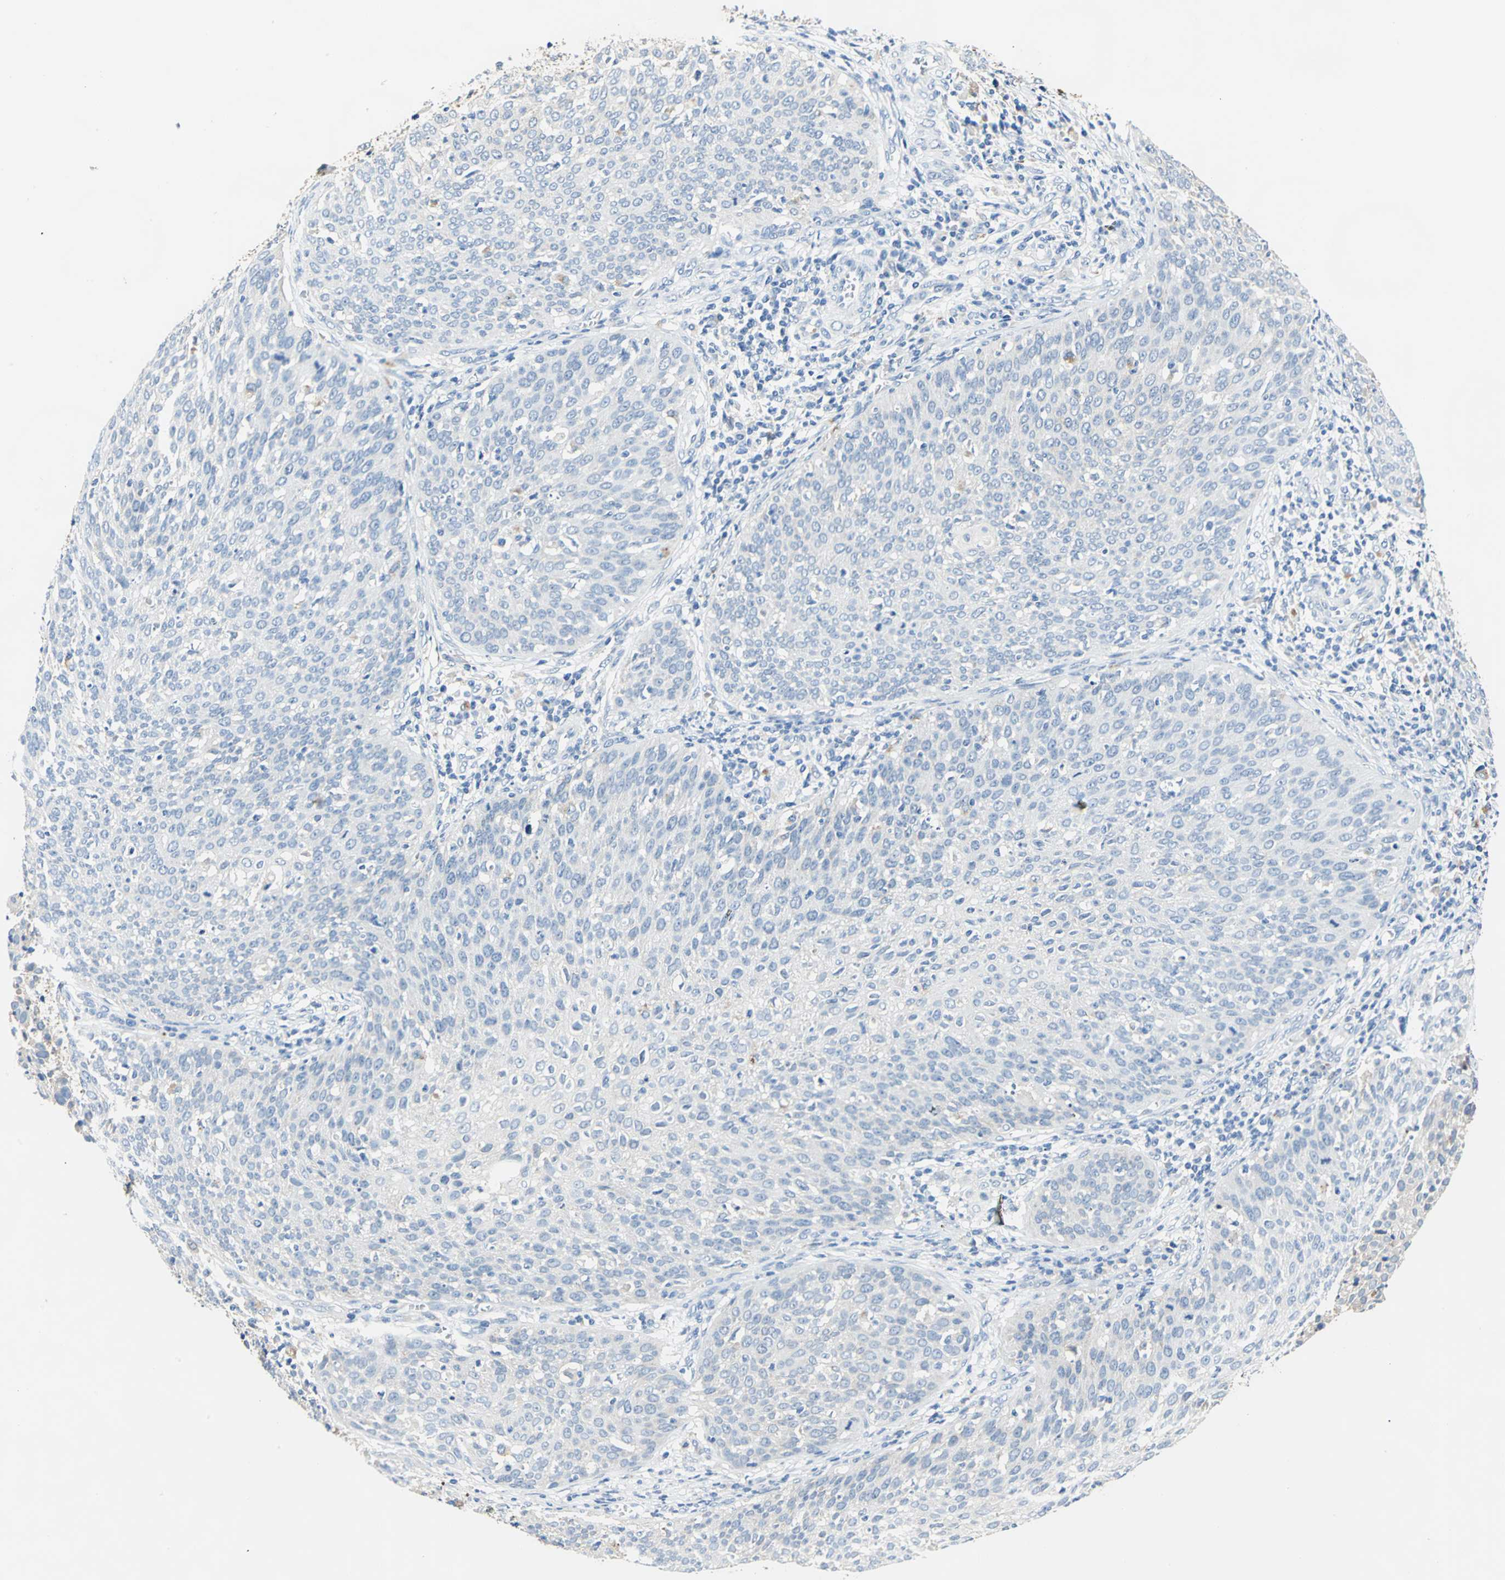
{"staining": {"intensity": "weak", "quantity": "25%-75%", "location": "cytoplasmic/membranous"}, "tissue": "cervical cancer", "cell_type": "Tumor cells", "image_type": "cancer", "snomed": [{"axis": "morphology", "description": "Squamous cell carcinoma, NOS"}, {"axis": "topography", "description": "Cervix"}], "caption": "A high-resolution photomicrograph shows immunohistochemistry (IHC) staining of cervical cancer, which demonstrates weak cytoplasmic/membranous expression in approximately 25%-75% of tumor cells. The protein is shown in brown color, while the nuclei are stained blue.", "gene": "RASD2", "patient": {"sex": "female", "age": 38}}